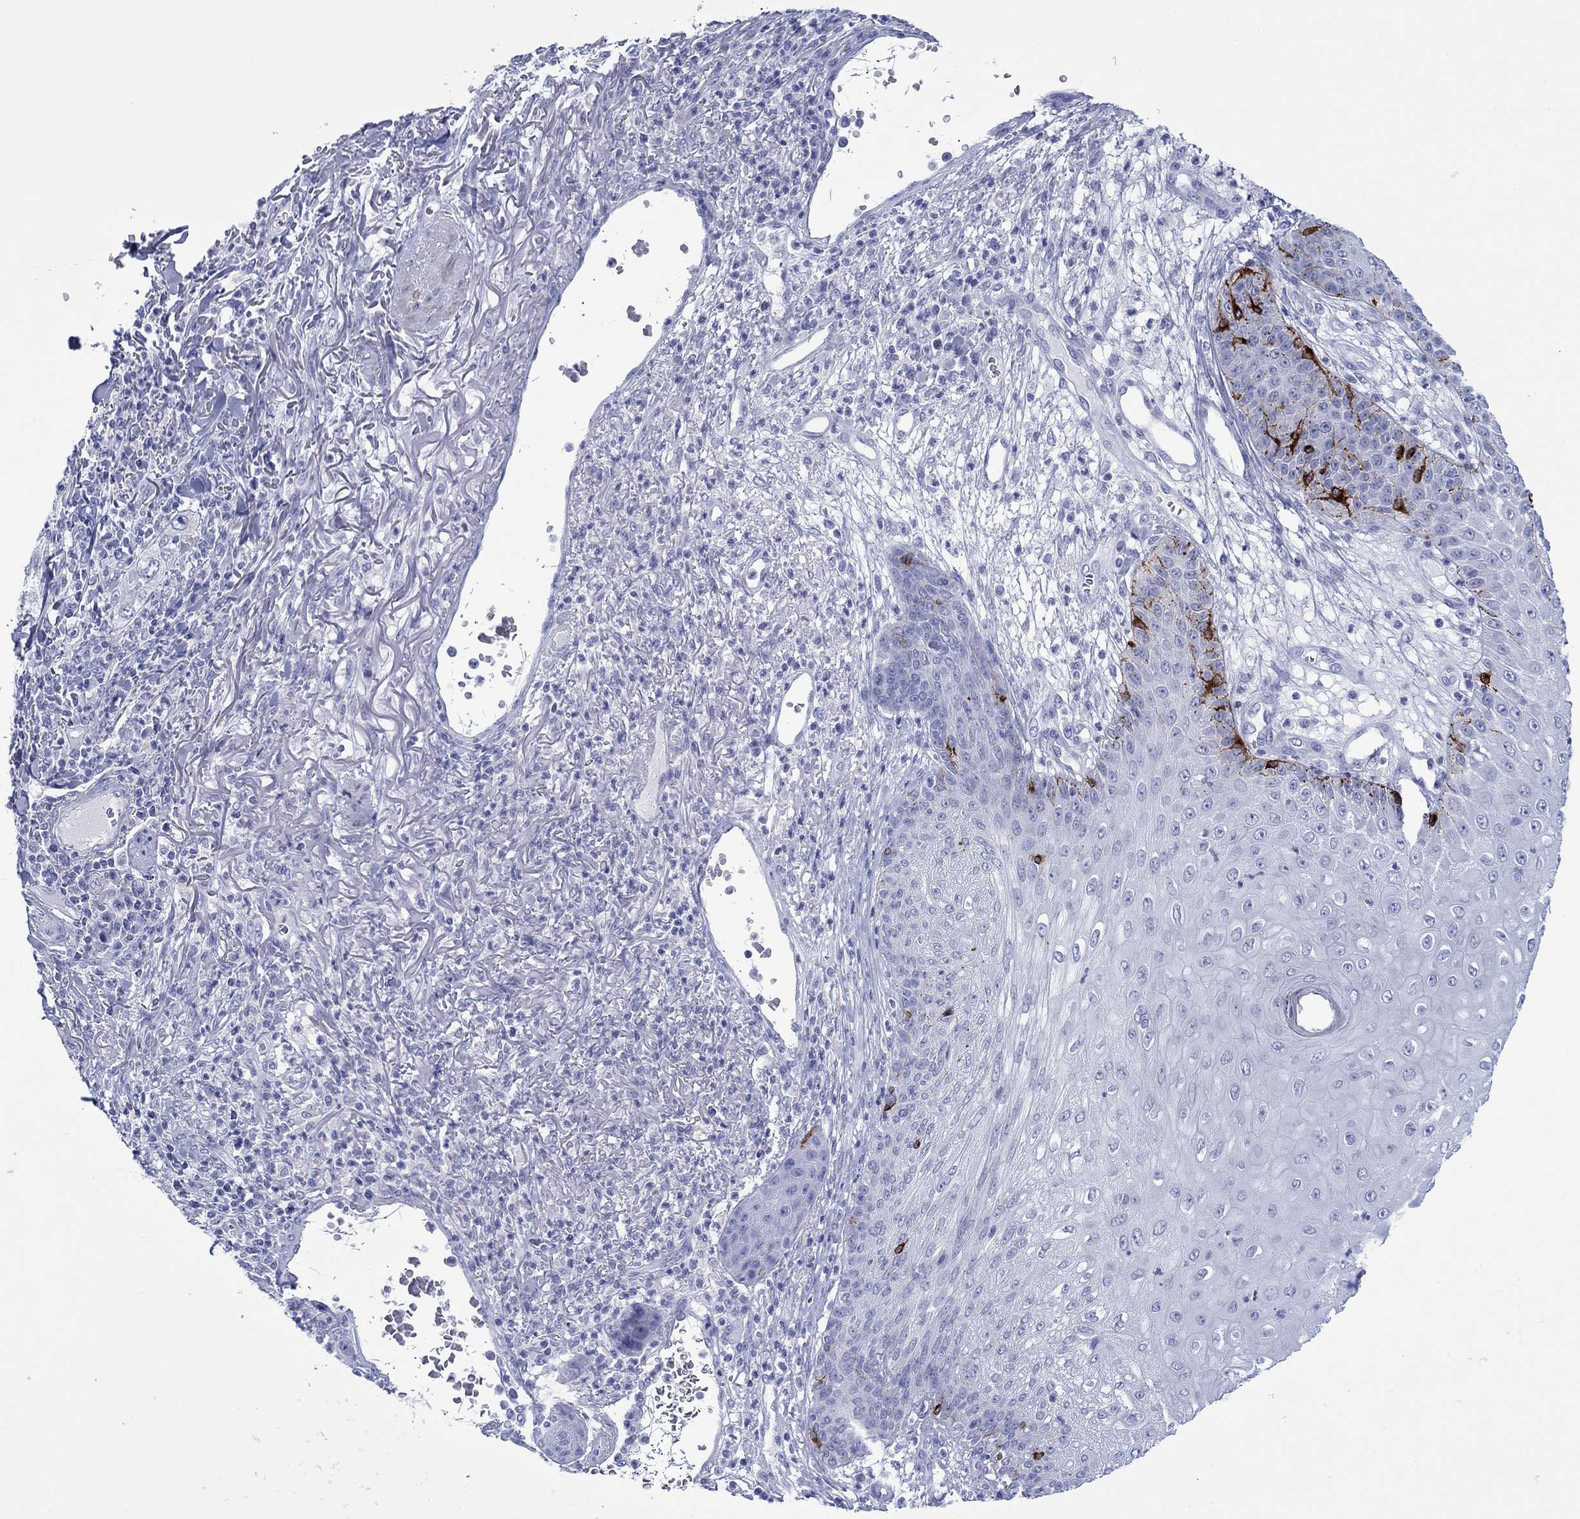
{"staining": {"intensity": "negative", "quantity": "none", "location": "none"}, "tissue": "skin cancer", "cell_type": "Tumor cells", "image_type": "cancer", "snomed": [{"axis": "morphology", "description": "Squamous cell carcinoma, NOS"}, {"axis": "topography", "description": "Skin"}], "caption": "Tumor cells are negative for brown protein staining in skin squamous cell carcinoma. (Immunohistochemistry, brightfield microscopy, high magnification).", "gene": "MLANA", "patient": {"sex": "male", "age": 82}}